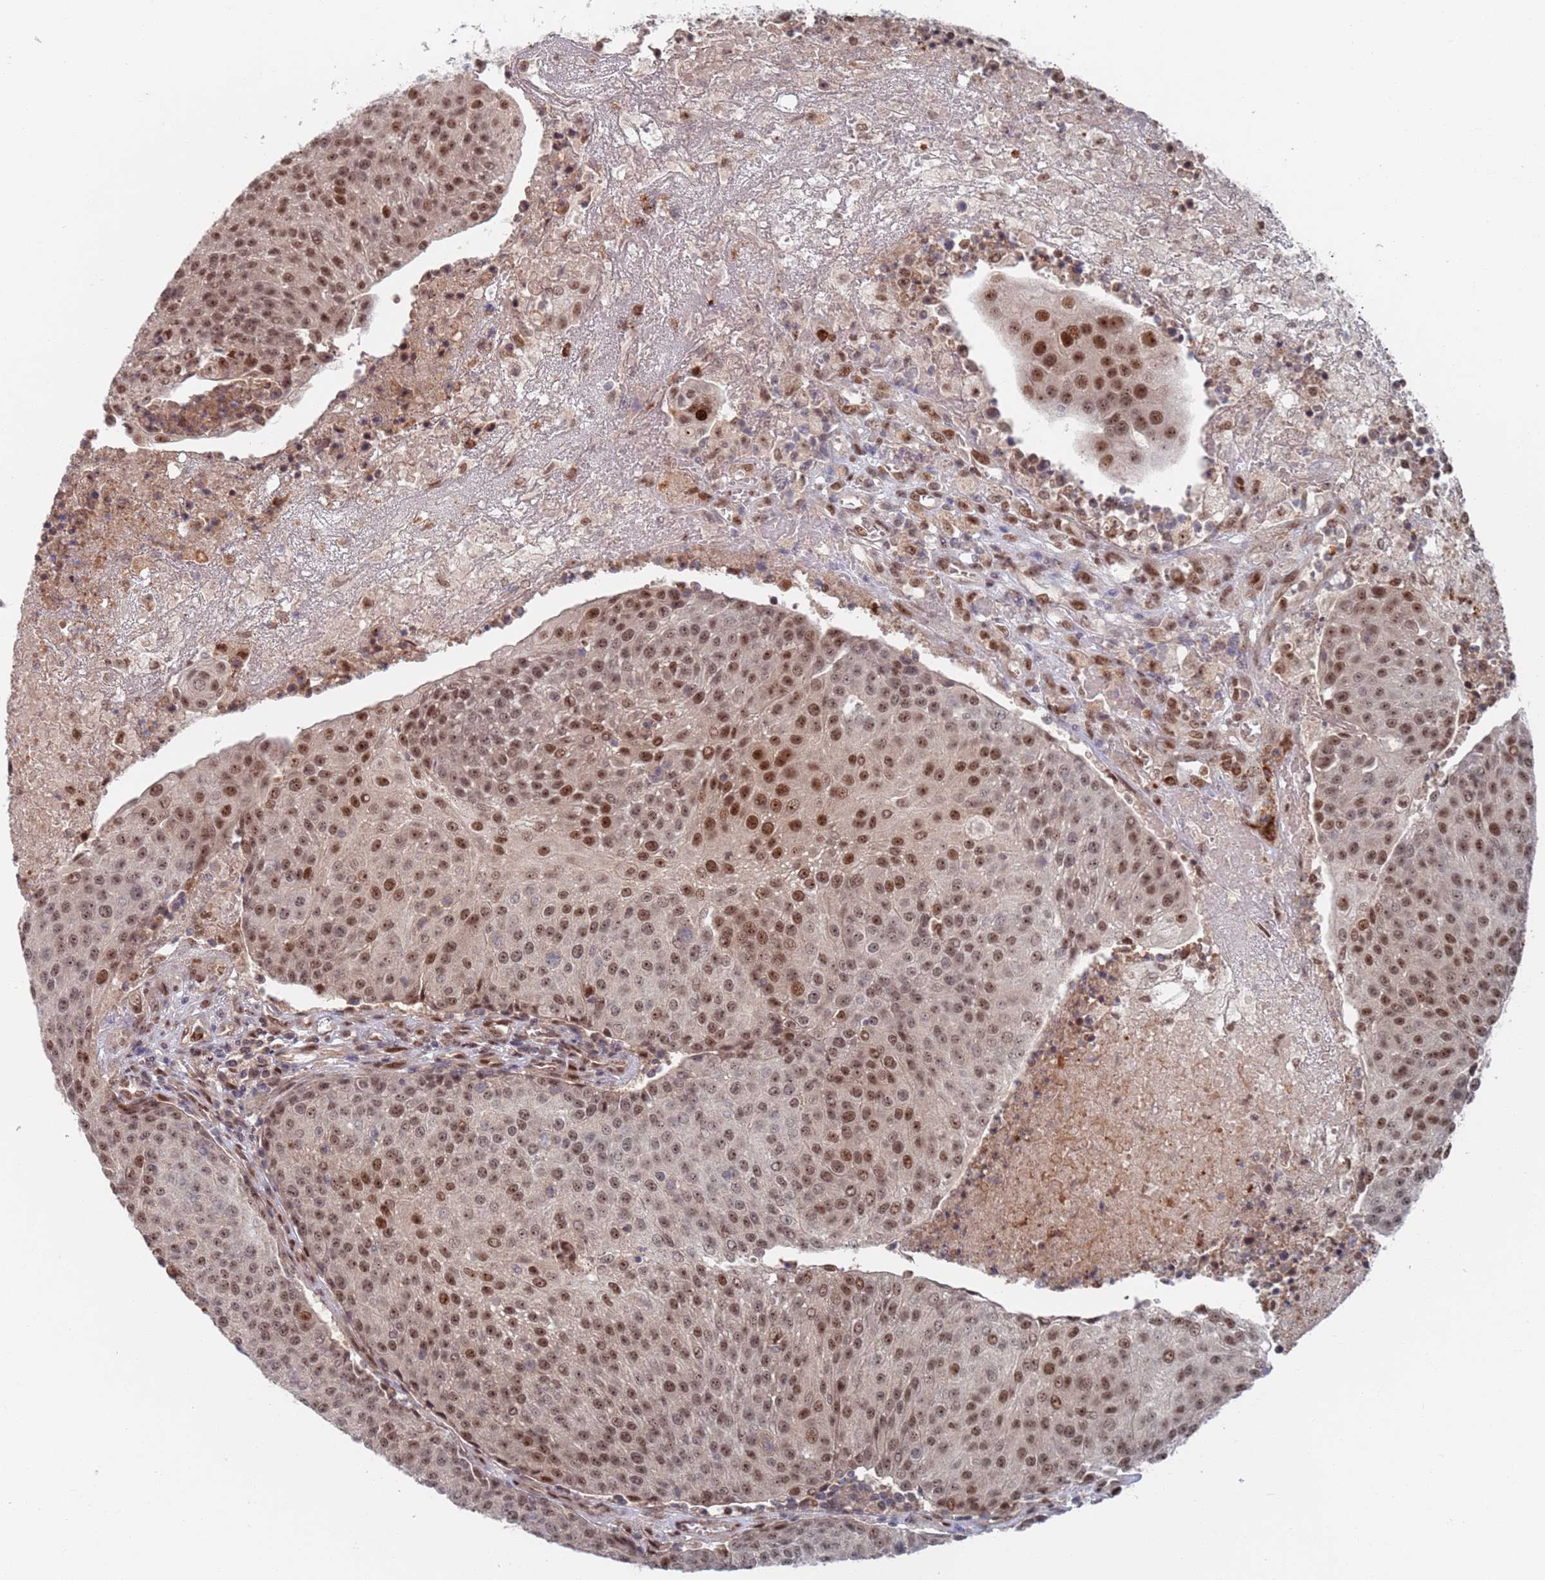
{"staining": {"intensity": "moderate", "quantity": ">75%", "location": "nuclear"}, "tissue": "urothelial cancer", "cell_type": "Tumor cells", "image_type": "cancer", "snomed": [{"axis": "morphology", "description": "Urothelial carcinoma, High grade"}, {"axis": "topography", "description": "Urinary bladder"}], "caption": "About >75% of tumor cells in human urothelial carcinoma (high-grade) show moderate nuclear protein staining as visualized by brown immunohistochemical staining.", "gene": "RPP25", "patient": {"sex": "female", "age": 85}}